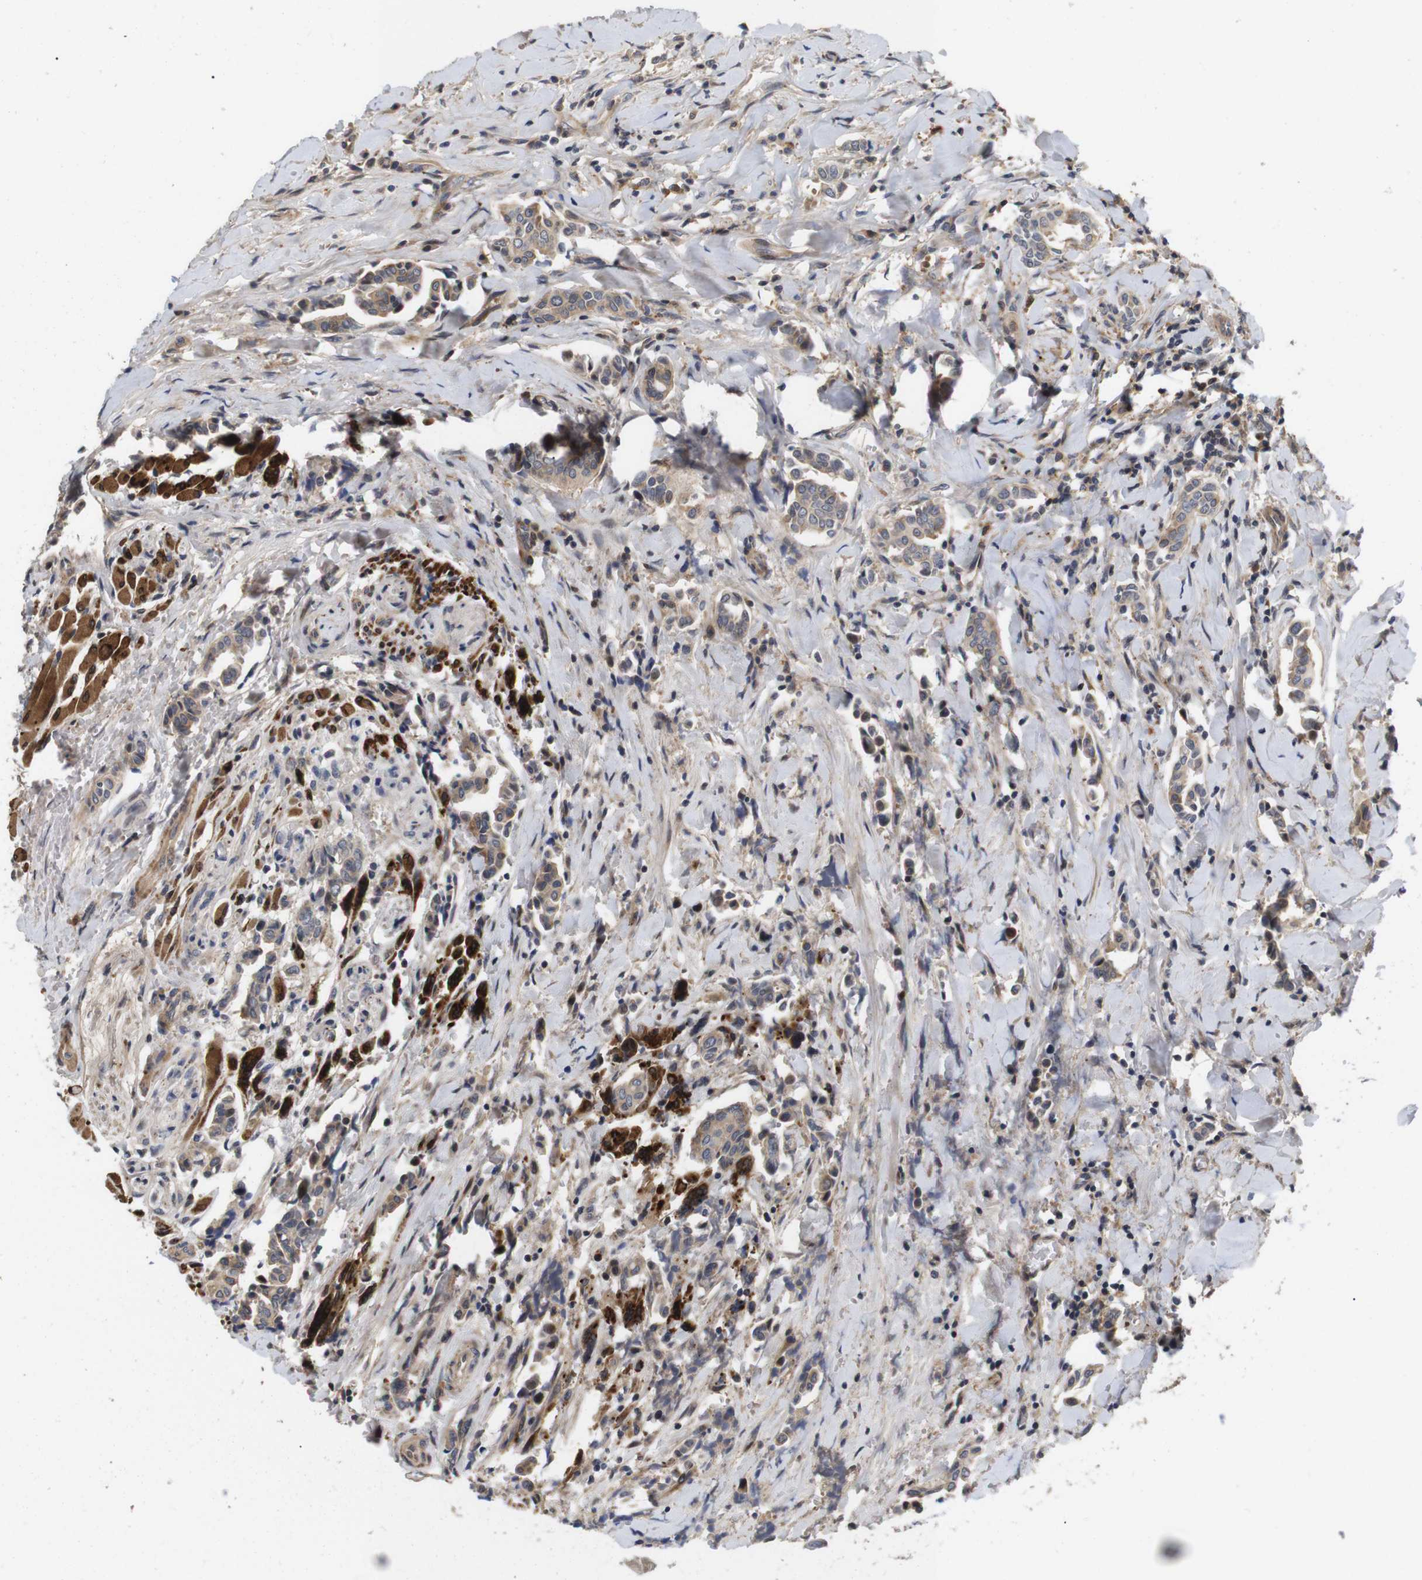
{"staining": {"intensity": "weak", "quantity": ">75%", "location": "cytoplasmic/membranous"}, "tissue": "head and neck cancer", "cell_type": "Tumor cells", "image_type": "cancer", "snomed": [{"axis": "morphology", "description": "Adenocarcinoma, NOS"}, {"axis": "topography", "description": "Salivary gland"}, {"axis": "topography", "description": "Head-Neck"}], "caption": "High-power microscopy captured an immunohistochemistry (IHC) micrograph of head and neck cancer (adenocarcinoma), revealing weak cytoplasmic/membranous positivity in approximately >75% of tumor cells.", "gene": "SPRY3", "patient": {"sex": "female", "age": 59}}